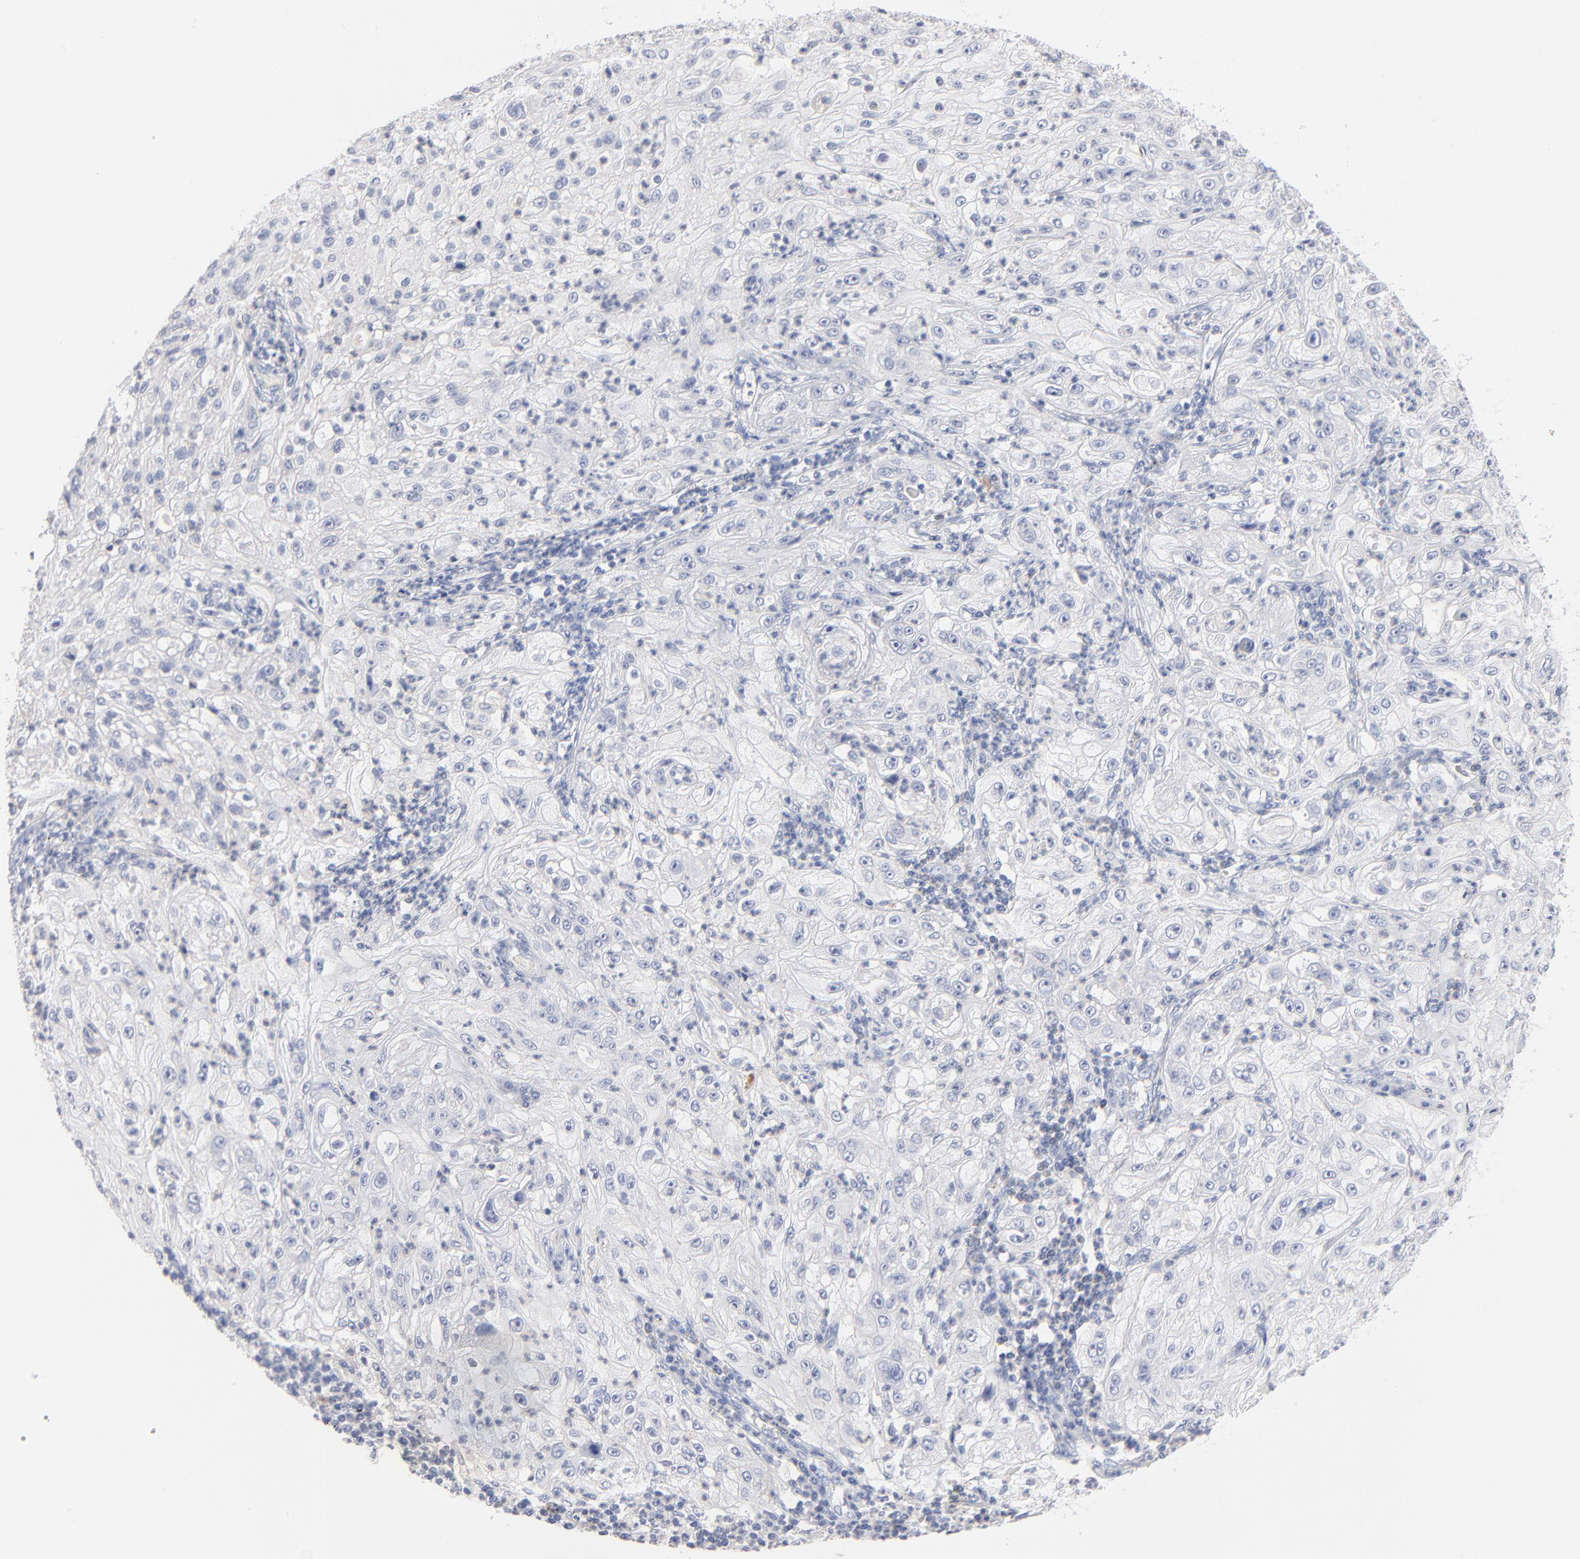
{"staining": {"intensity": "negative", "quantity": "none", "location": "none"}, "tissue": "lung cancer", "cell_type": "Tumor cells", "image_type": "cancer", "snomed": [{"axis": "morphology", "description": "Inflammation, NOS"}, {"axis": "morphology", "description": "Squamous cell carcinoma, NOS"}, {"axis": "topography", "description": "Lymph node"}, {"axis": "topography", "description": "Soft tissue"}, {"axis": "topography", "description": "Lung"}], "caption": "Squamous cell carcinoma (lung) was stained to show a protein in brown. There is no significant positivity in tumor cells.", "gene": "F12", "patient": {"sex": "male", "age": 66}}